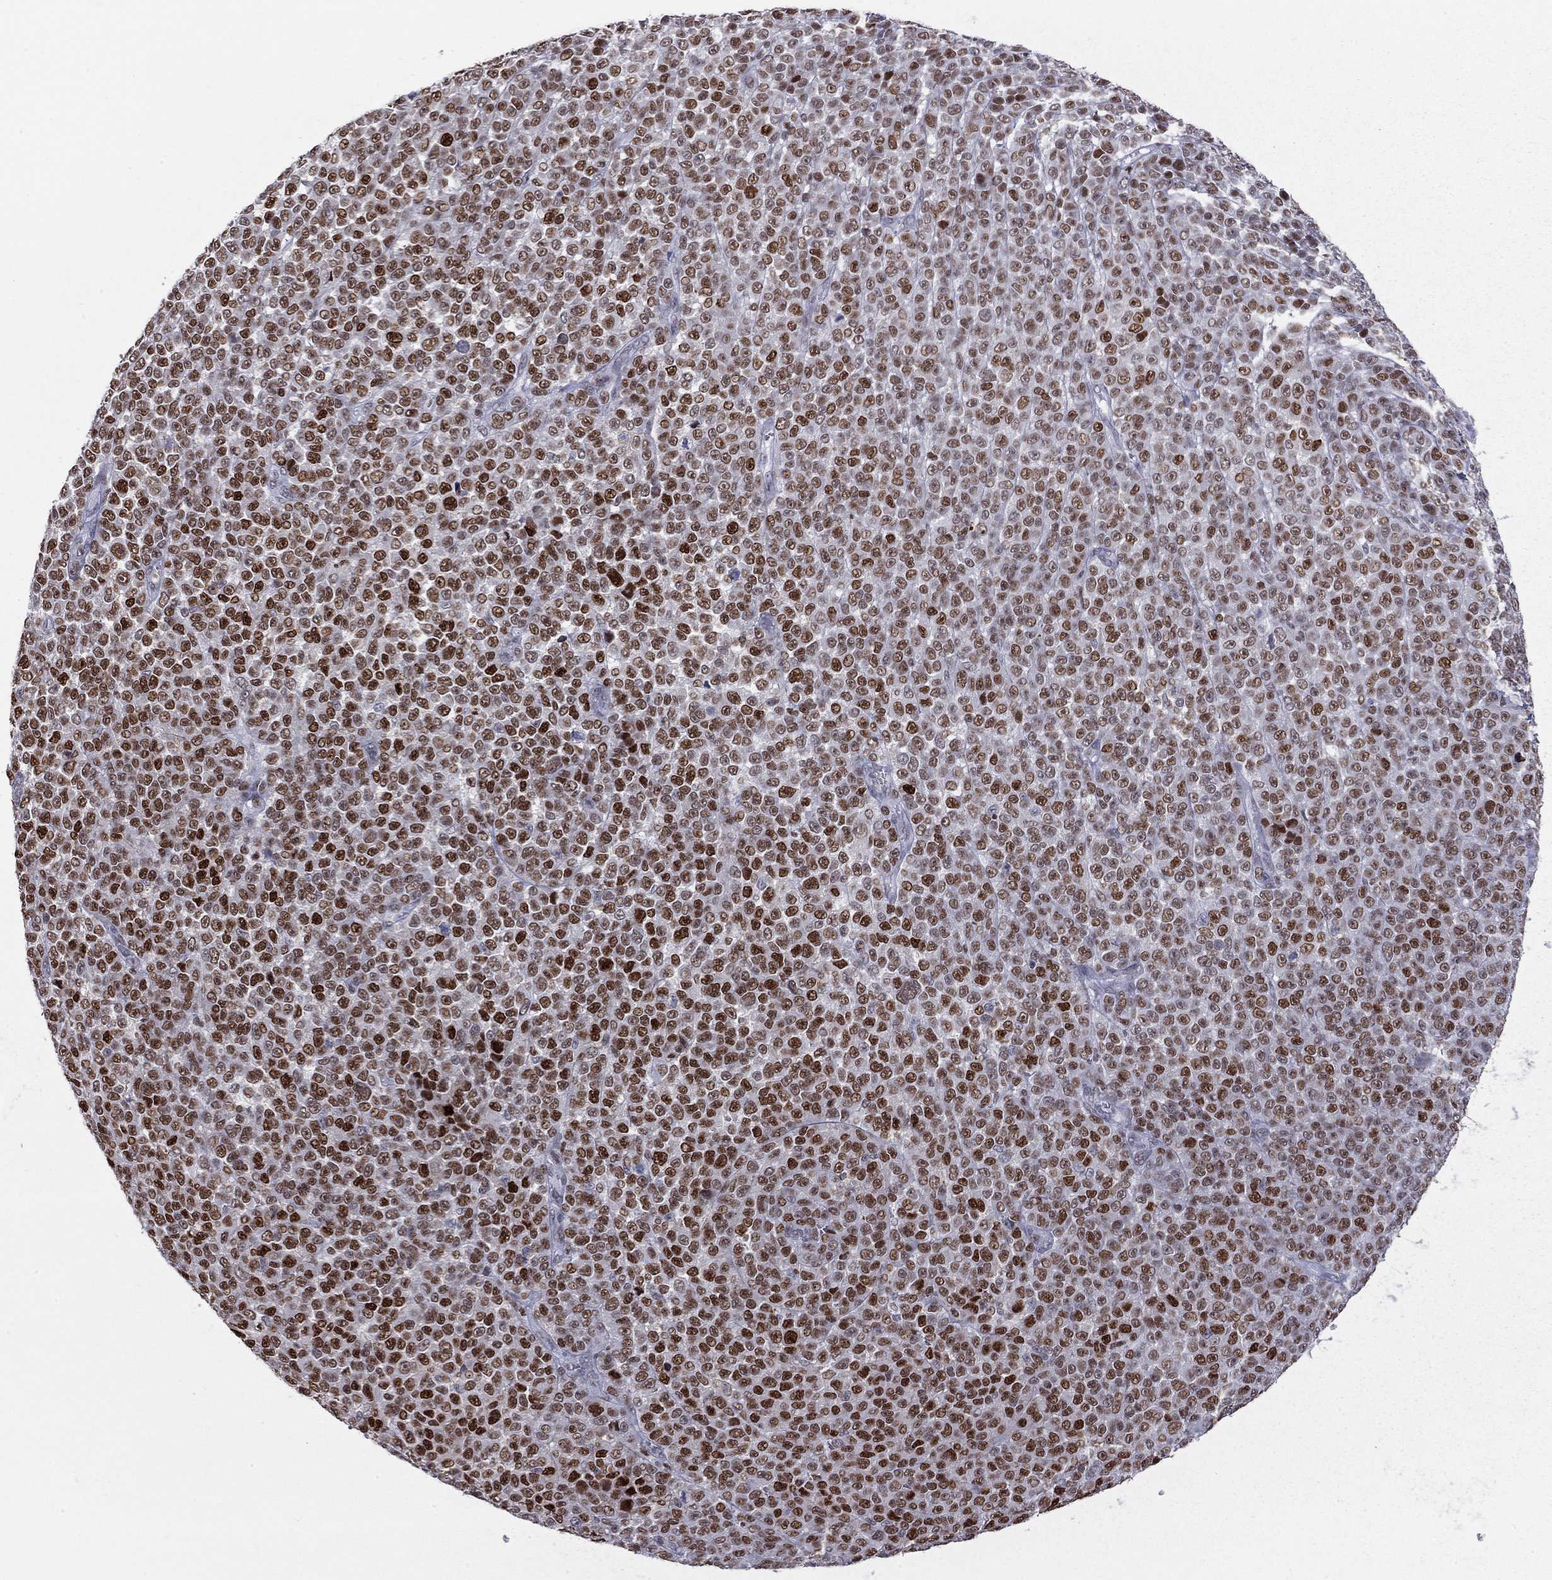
{"staining": {"intensity": "strong", "quantity": ">75%", "location": "nuclear"}, "tissue": "melanoma", "cell_type": "Tumor cells", "image_type": "cancer", "snomed": [{"axis": "morphology", "description": "Malignant melanoma, NOS"}, {"axis": "topography", "description": "Skin"}], "caption": "A brown stain shows strong nuclear staining of a protein in melanoma tumor cells. Using DAB (brown) and hematoxylin (blue) stains, captured at high magnification using brightfield microscopy.", "gene": "PCGF3", "patient": {"sex": "female", "age": 95}}